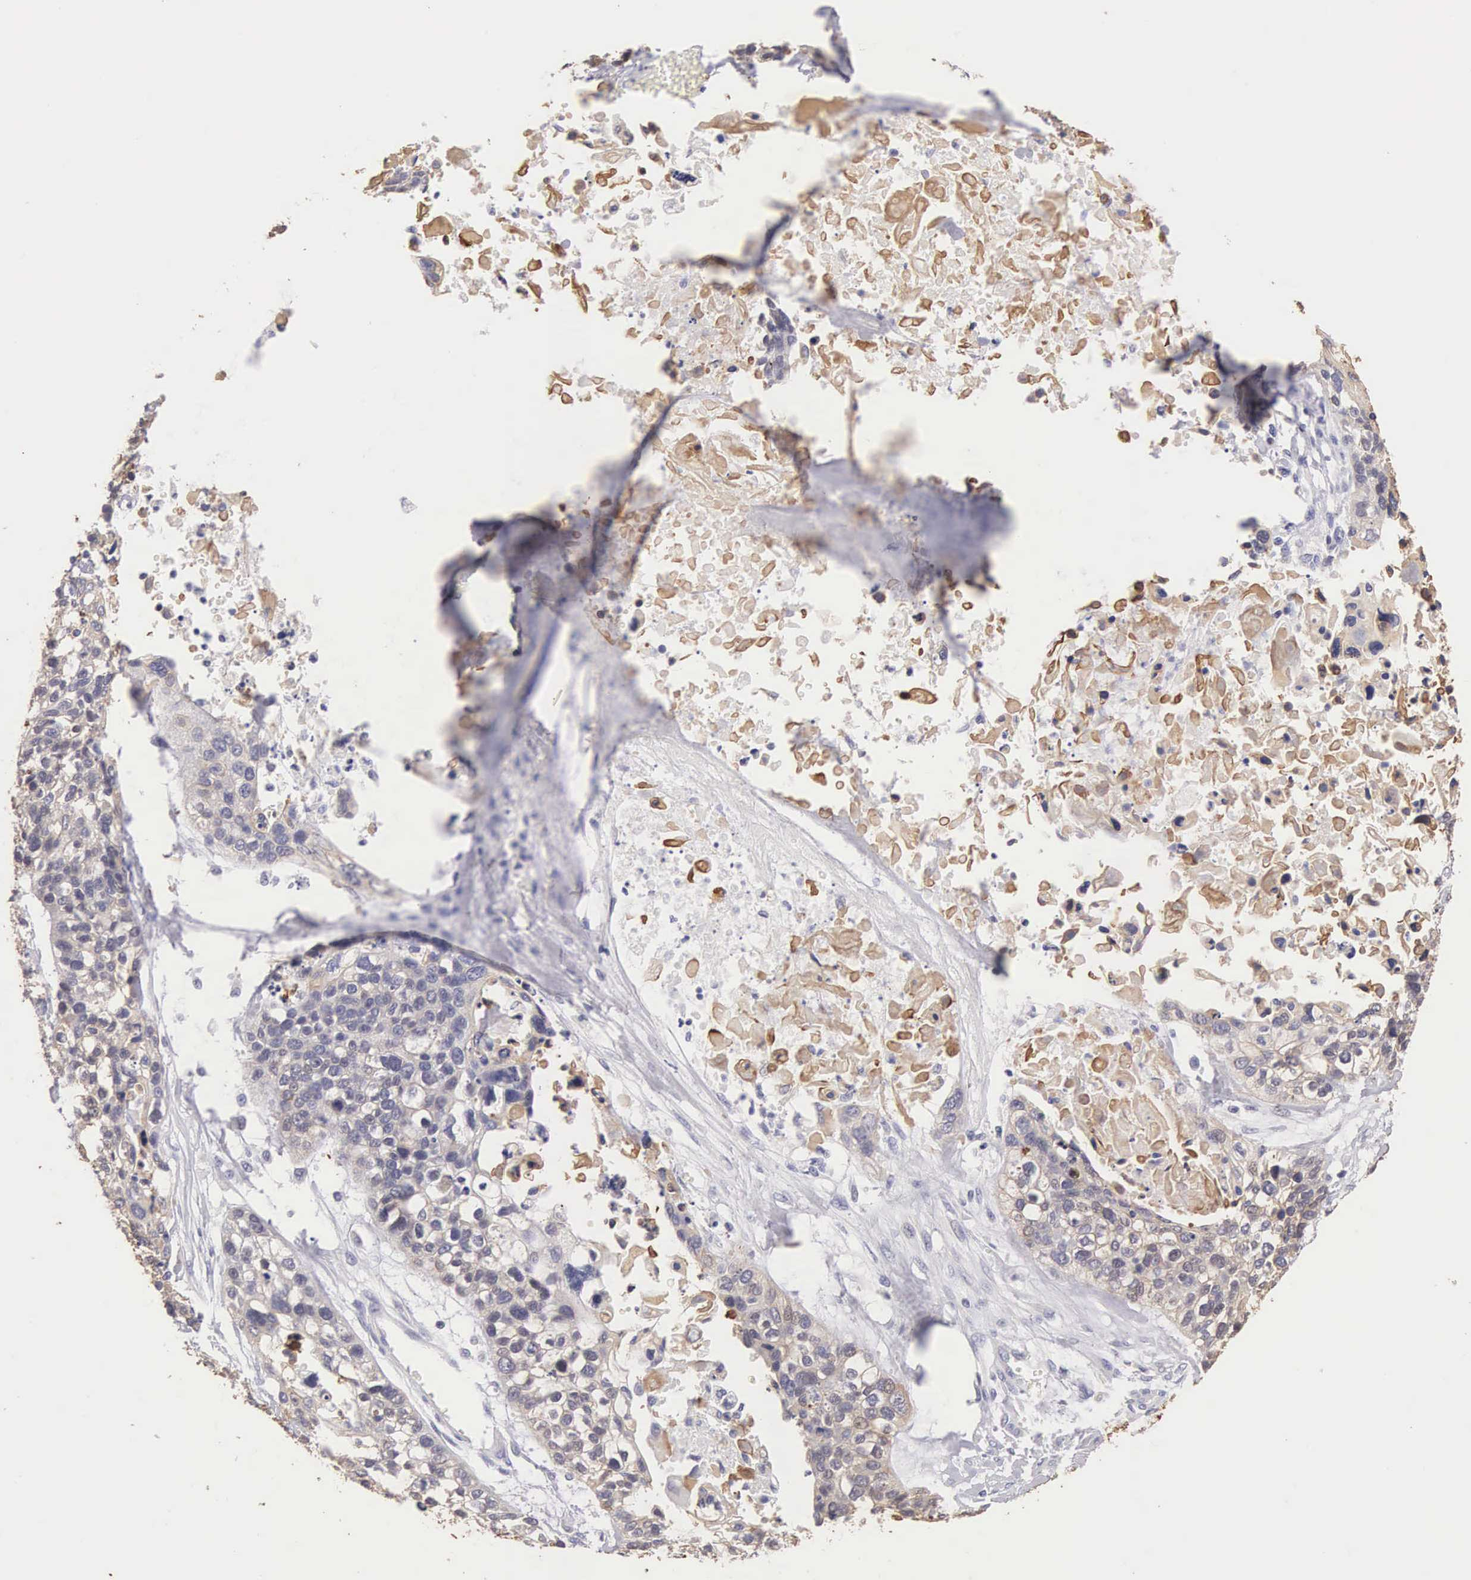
{"staining": {"intensity": "moderate", "quantity": "25%-75%", "location": "cytoplasmic/membranous"}, "tissue": "lung cancer", "cell_type": "Tumor cells", "image_type": "cancer", "snomed": [{"axis": "morphology", "description": "Squamous cell carcinoma, NOS"}, {"axis": "topography", "description": "Lymph node"}, {"axis": "topography", "description": "Lung"}], "caption": "Lung cancer (squamous cell carcinoma) was stained to show a protein in brown. There is medium levels of moderate cytoplasmic/membranous positivity in about 25%-75% of tumor cells.", "gene": "PIR", "patient": {"sex": "male", "age": 74}}